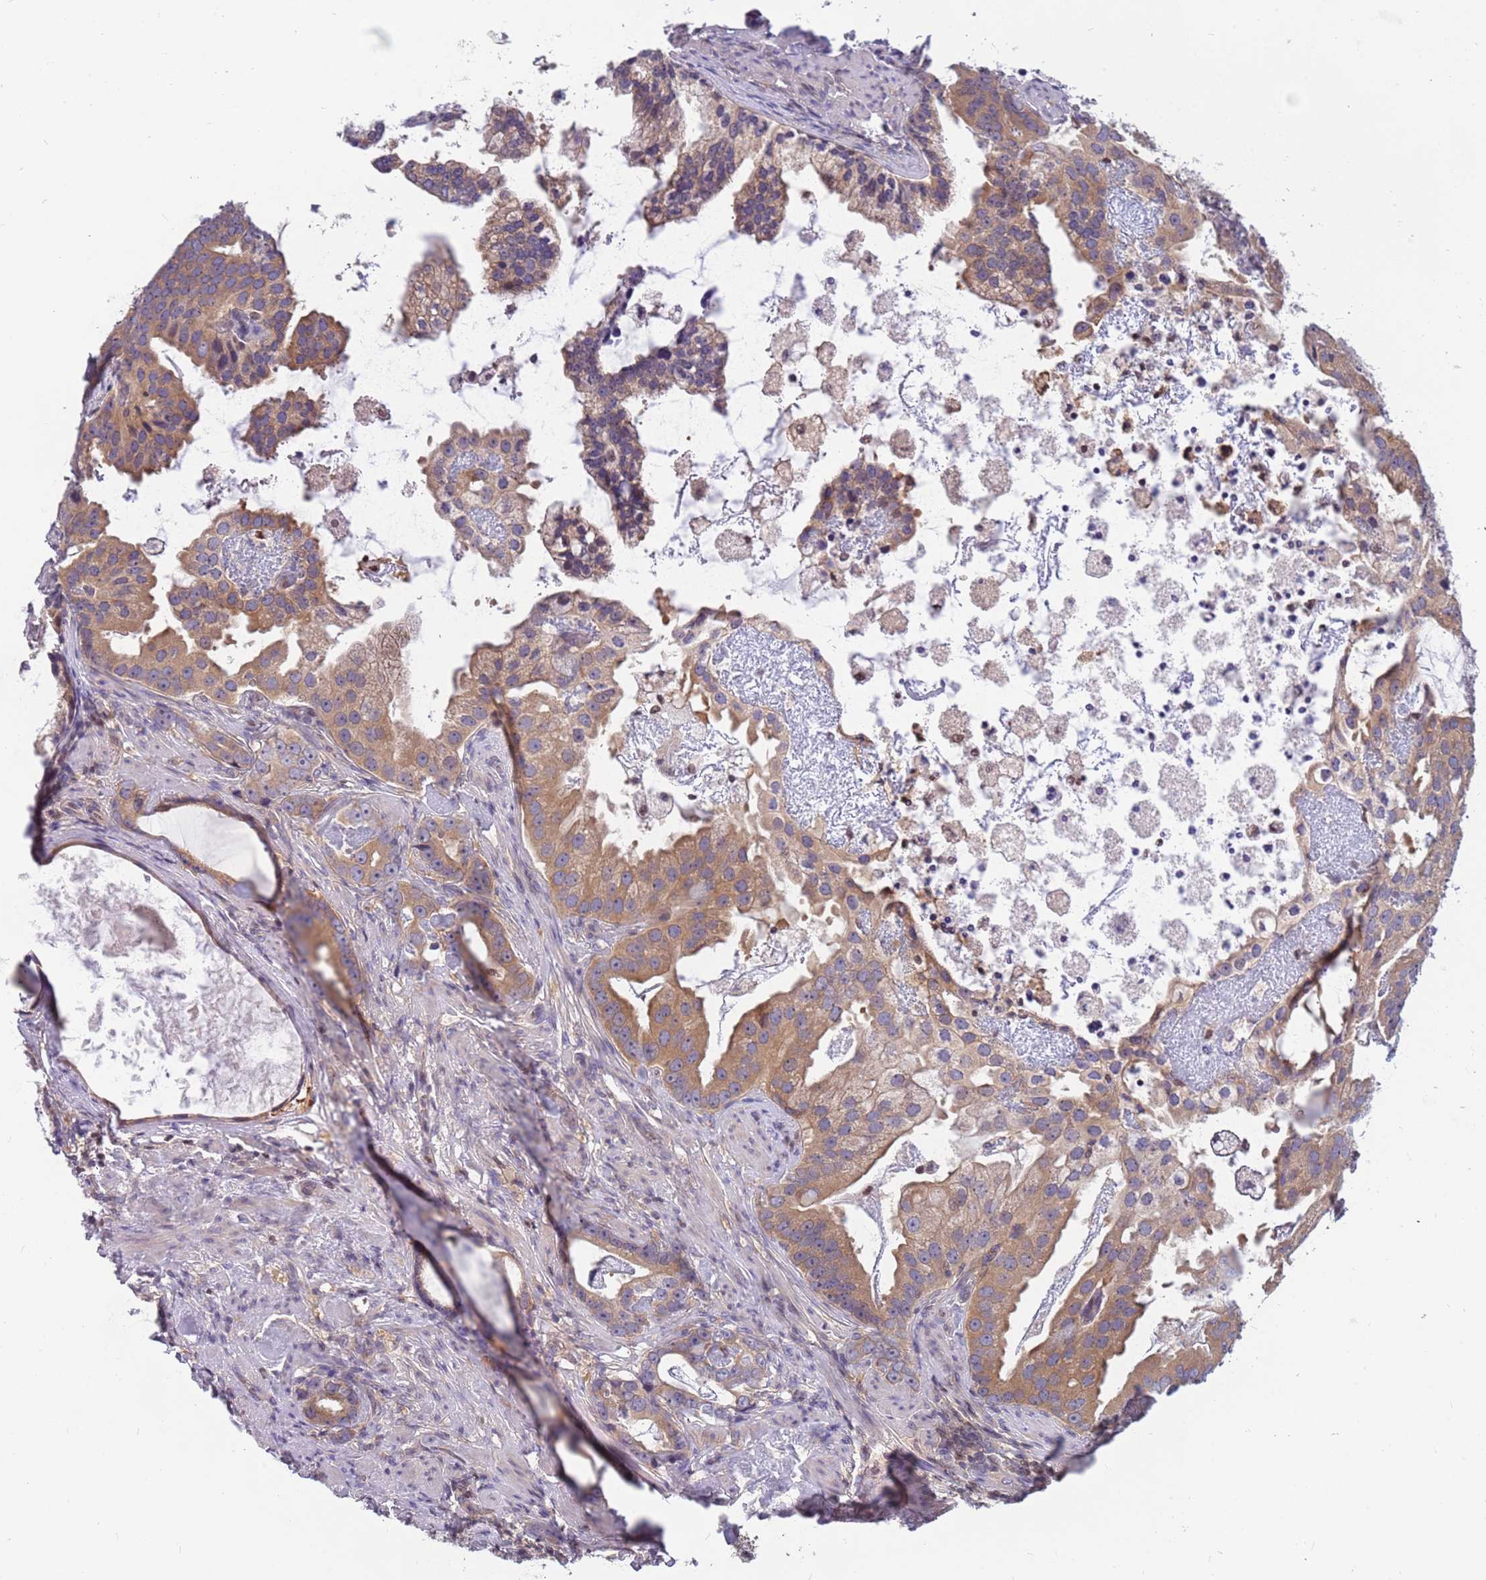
{"staining": {"intensity": "moderate", "quantity": ">75%", "location": "cytoplasmic/membranous"}, "tissue": "prostate cancer", "cell_type": "Tumor cells", "image_type": "cancer", "snomed": [{"axis": "morphology", "description": "Adenocarcinoma, Low grade"}, {"axis": "topography", "description": "Prostate"}], "caption": "Brown immunohistochemical staining in human low-grade adenocarcinoma (prostate) exhibits moderate cytoplasmic/membranous positivity in about >75% of tumor cells. (brown staining indicates protein expression, while blue staining denotes nuclei).", "gene": "ARHGEF5", "patient": {"sex": "male", "age": 71}}